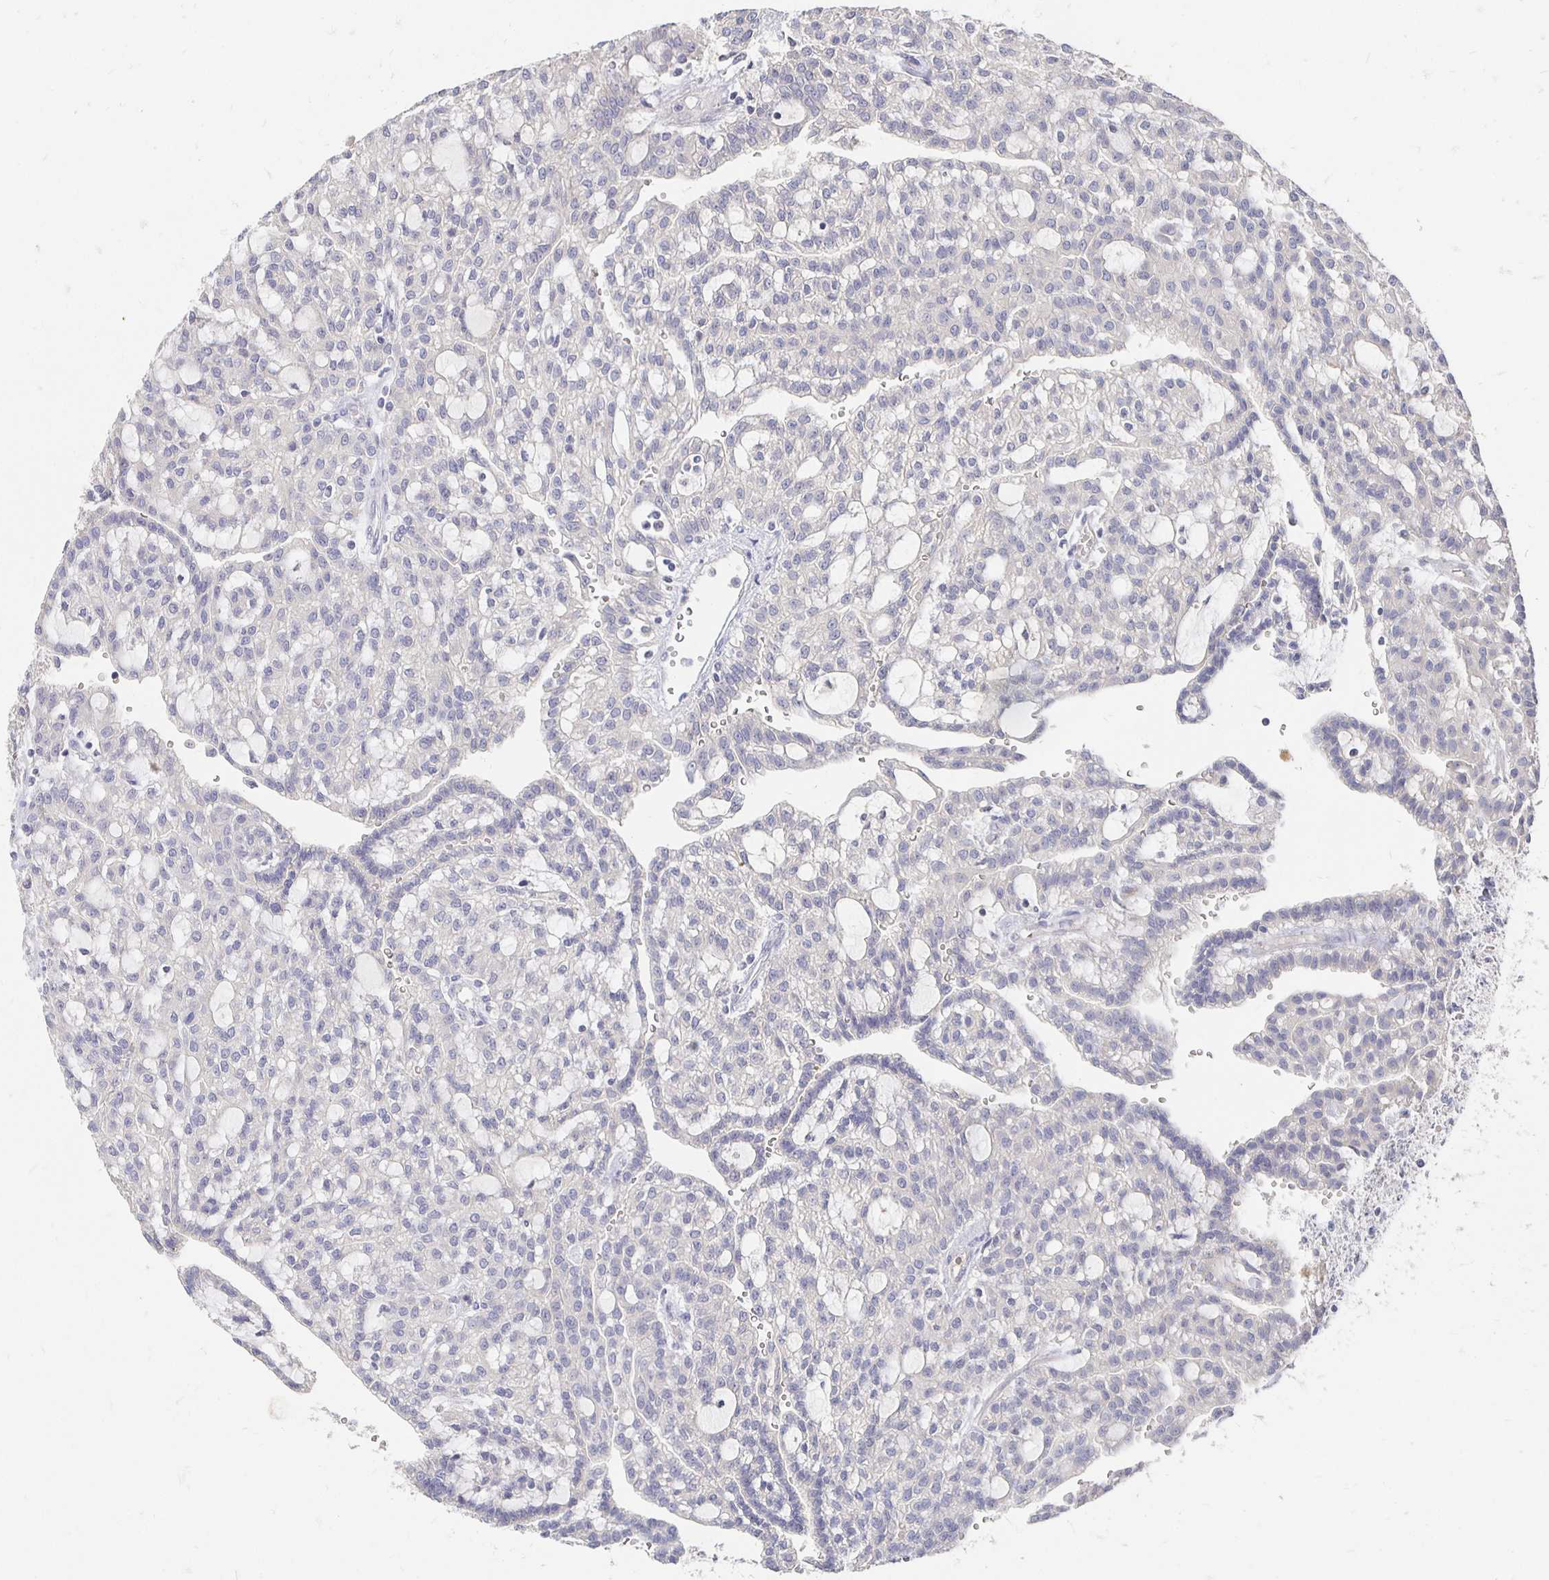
{"staining": {"intensity": "negative", "quantity": "none", "location": "none"}, "tissue": "renal cancer", "cell_type": "Tumor cells", "image_type": "cancer", "snomed": [{"axis": "morphology", "description": "Adenocarcinoma, NOS"}, {"axis": "topography", "description": "Kidney"}], "caption": "IHC photomicrograph of neoplastic tissue: adenocarcinoma (renal) stained with DAB displays no significant protein expression in tumor cells. (DAB (3,3'-diaminobenzidine) immunohistochemistry with hematoxylin counter stain).", "gene": "FKRP", "patient": {"sex": "male", "age": 63}}